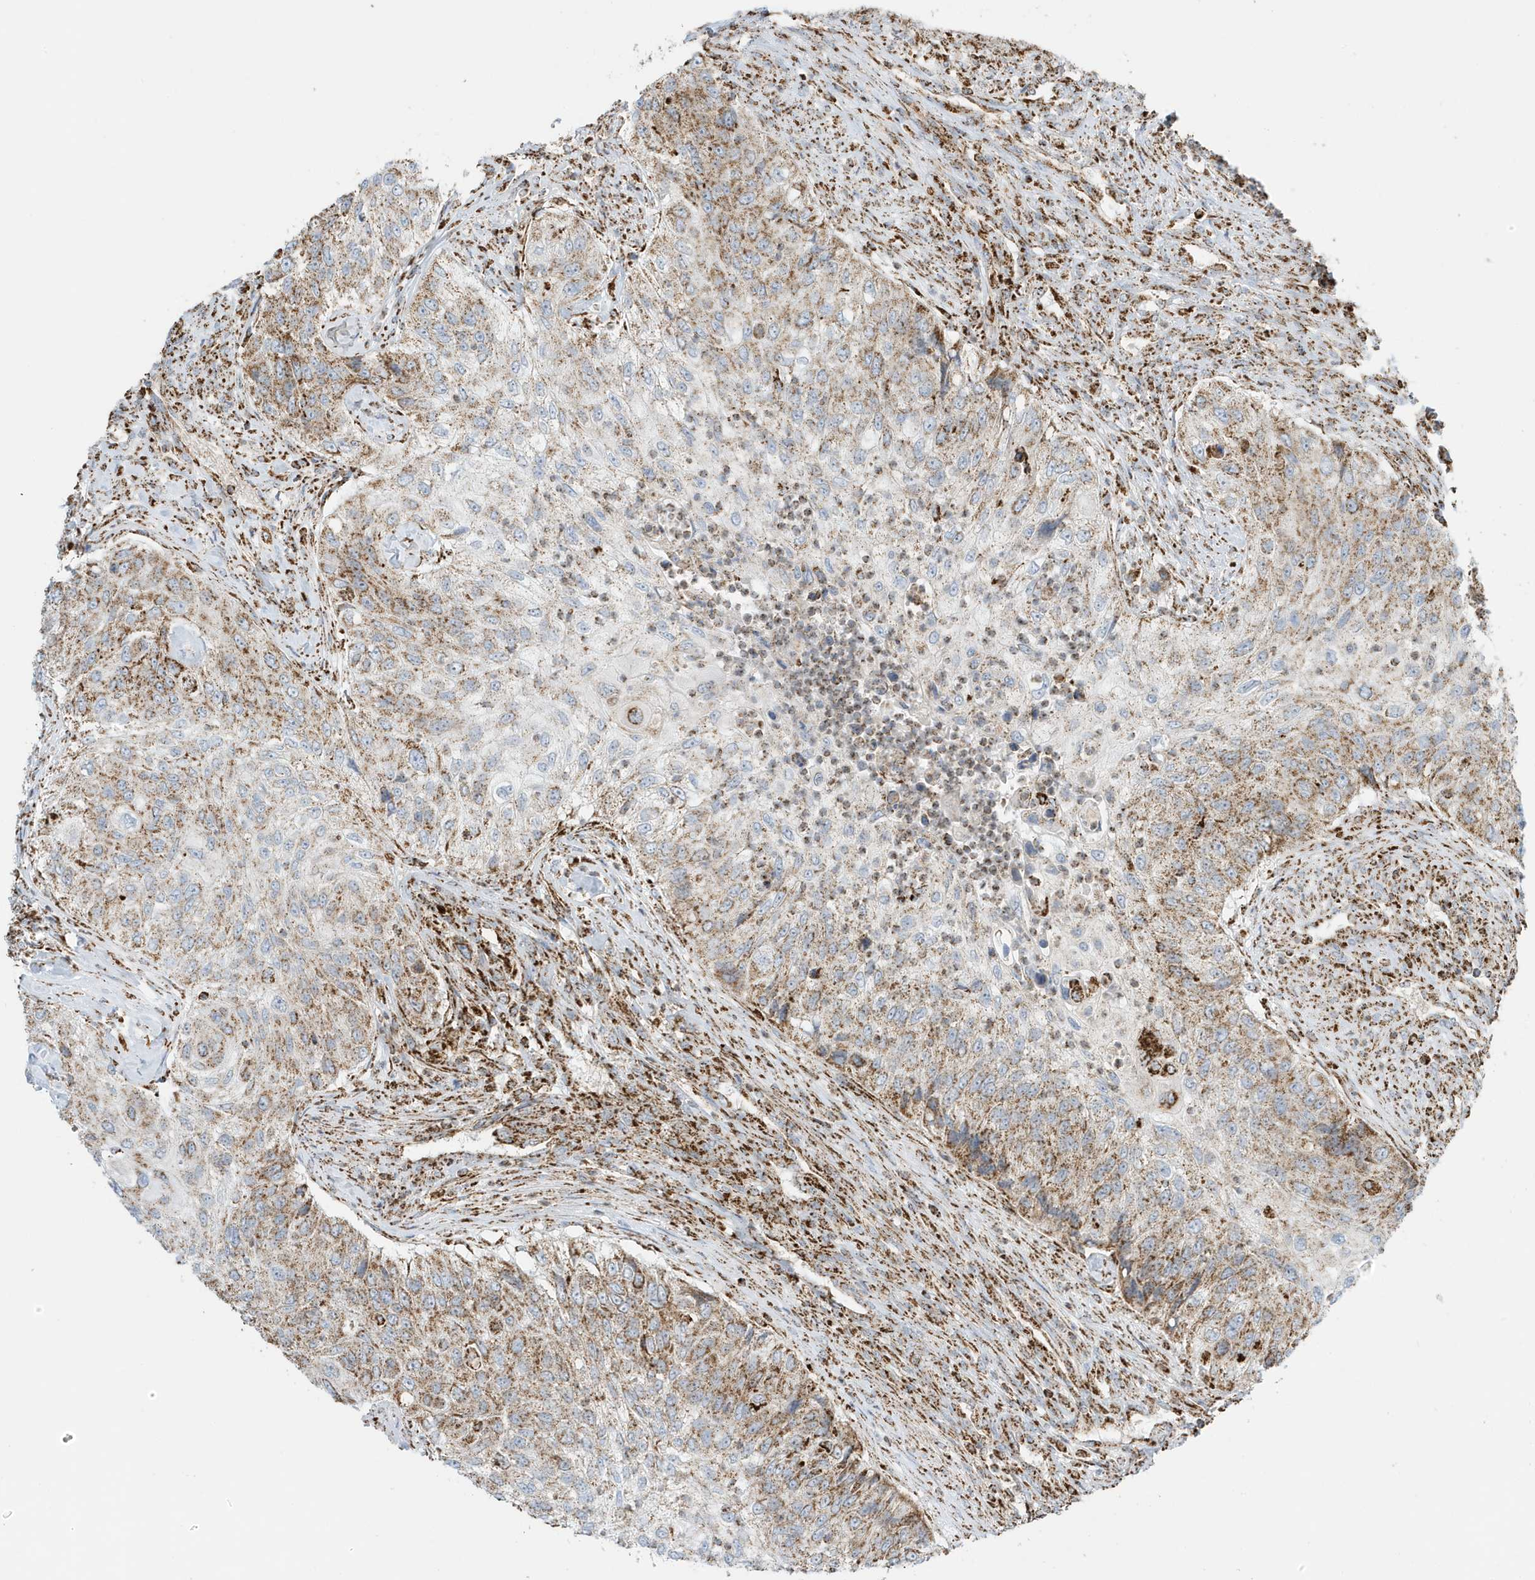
{"staining": {"intensity": "moderate", "quantity": ">75%", "location": "cytoplasmic/membranous"}, "tissue": "urothelial cancer", "cell_type": "Tumor cells", "image_type": "cancer", "snomed": [{"axis": "morphology", "description": "Urothelial carcinoma, High grade"}, {"axis": "topography", "description": "Urinary bladder"}], "caption": "High-grade urothelial carcinoma tissue demonstrates moderate cytoplasmic/membranous staining in approximately >75% of tumor cells", "gene": "ATP5ME", "patient": {"sex": "female", "age": 60}}